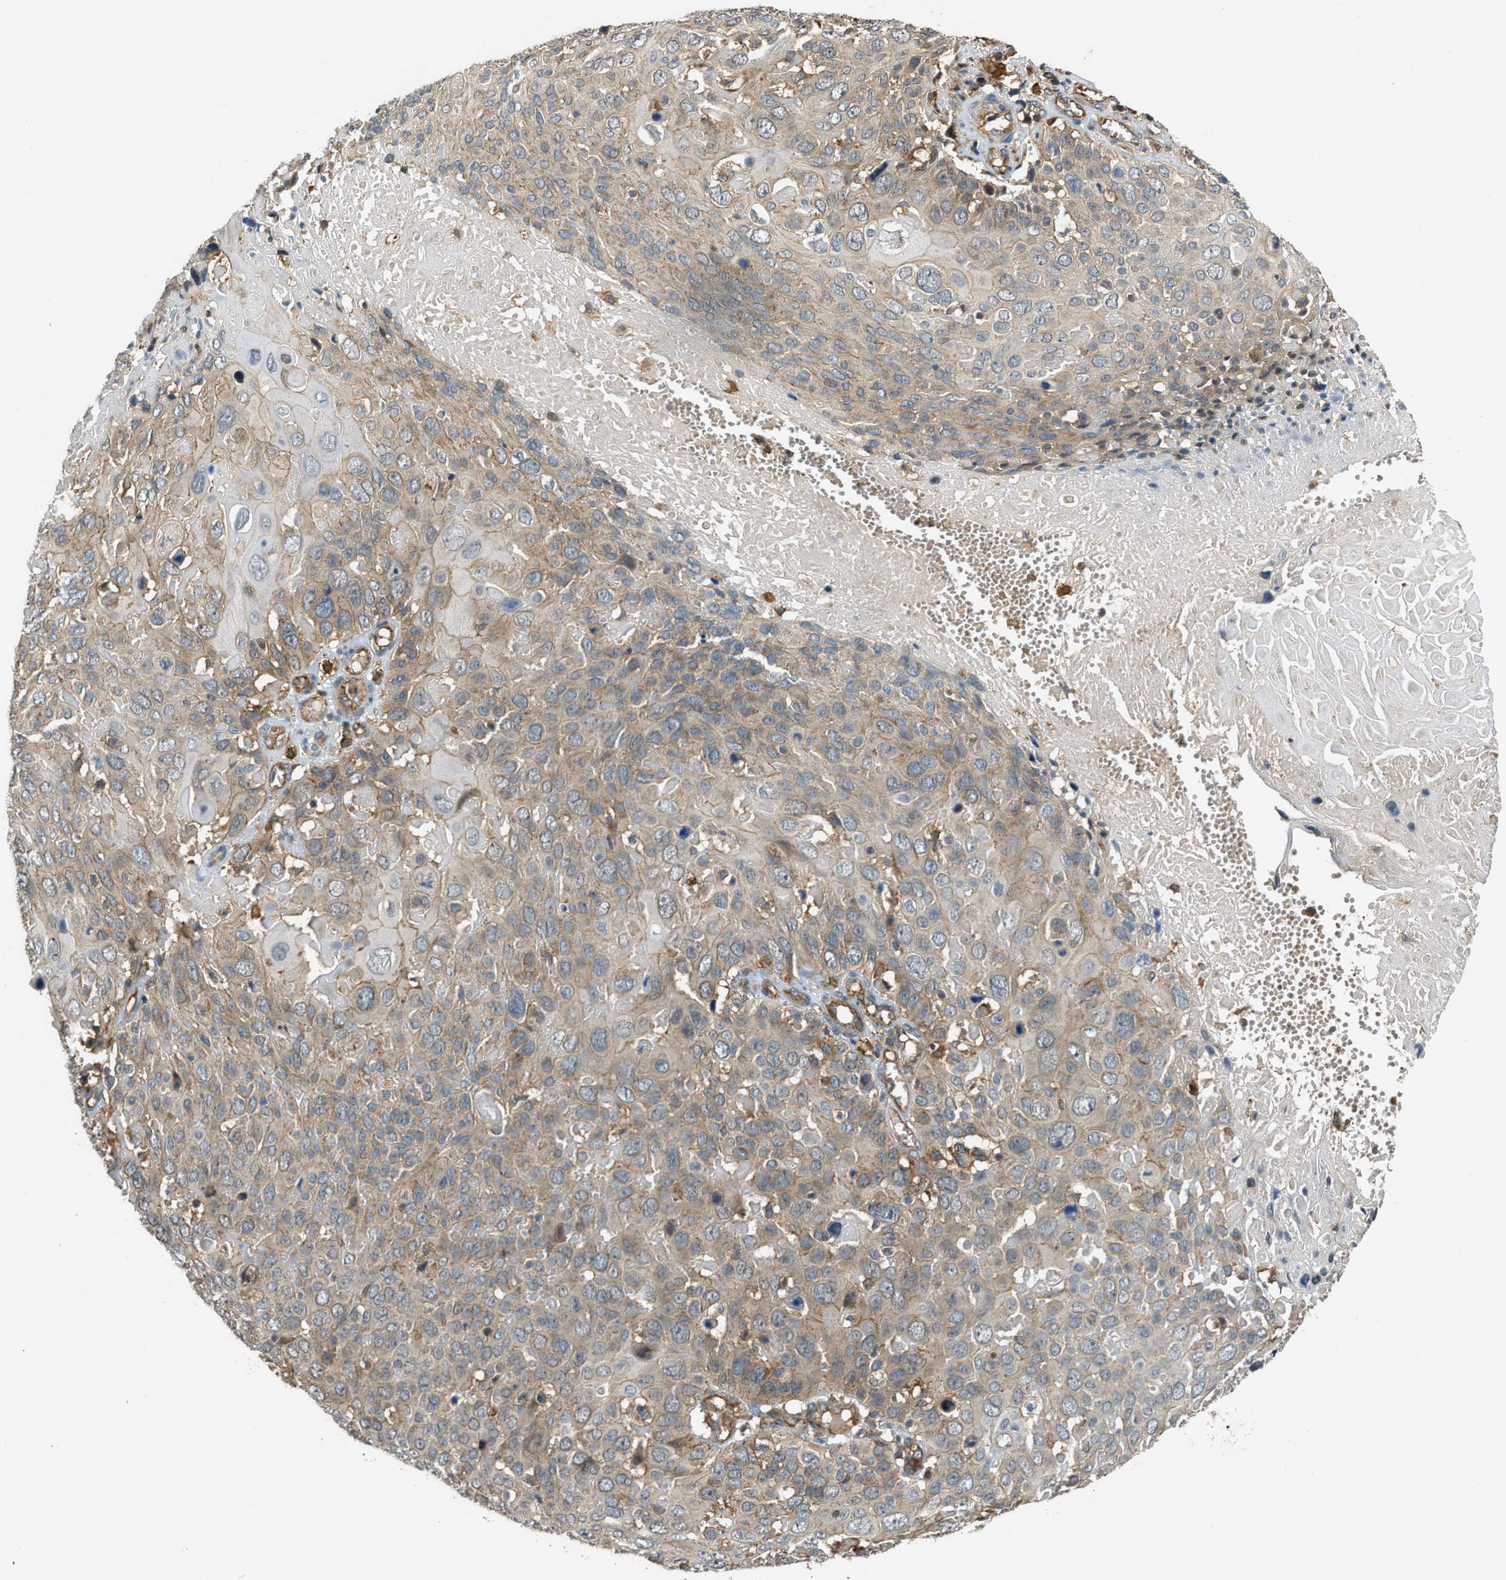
{"staining": {"intensity": "weak", "quantity": "25%-75%", "location": "cytoplasmic/membranous"}, "tissue": "cervical cancer", "cell_type": "Tumor cells", "image_type": "cancer", "snomed": [{"axis": "morphology", "description": "Squamous cell carcinoma, NOS"}, {"axis": "topography", "description": "Cervix"}], "caption": "High-magnification brightfield microscopy of cervical cancer stained with DAB (3,3'-diaminobenzidine) (brown) and counterstained with hematoxylin (blue). tumor cells exhibit weak cytoplasmic/membranous positivity is identified in approximately25%-75% of cells.", "gene": "BAG4", "patient": {"sex": "female", "age": 74}}